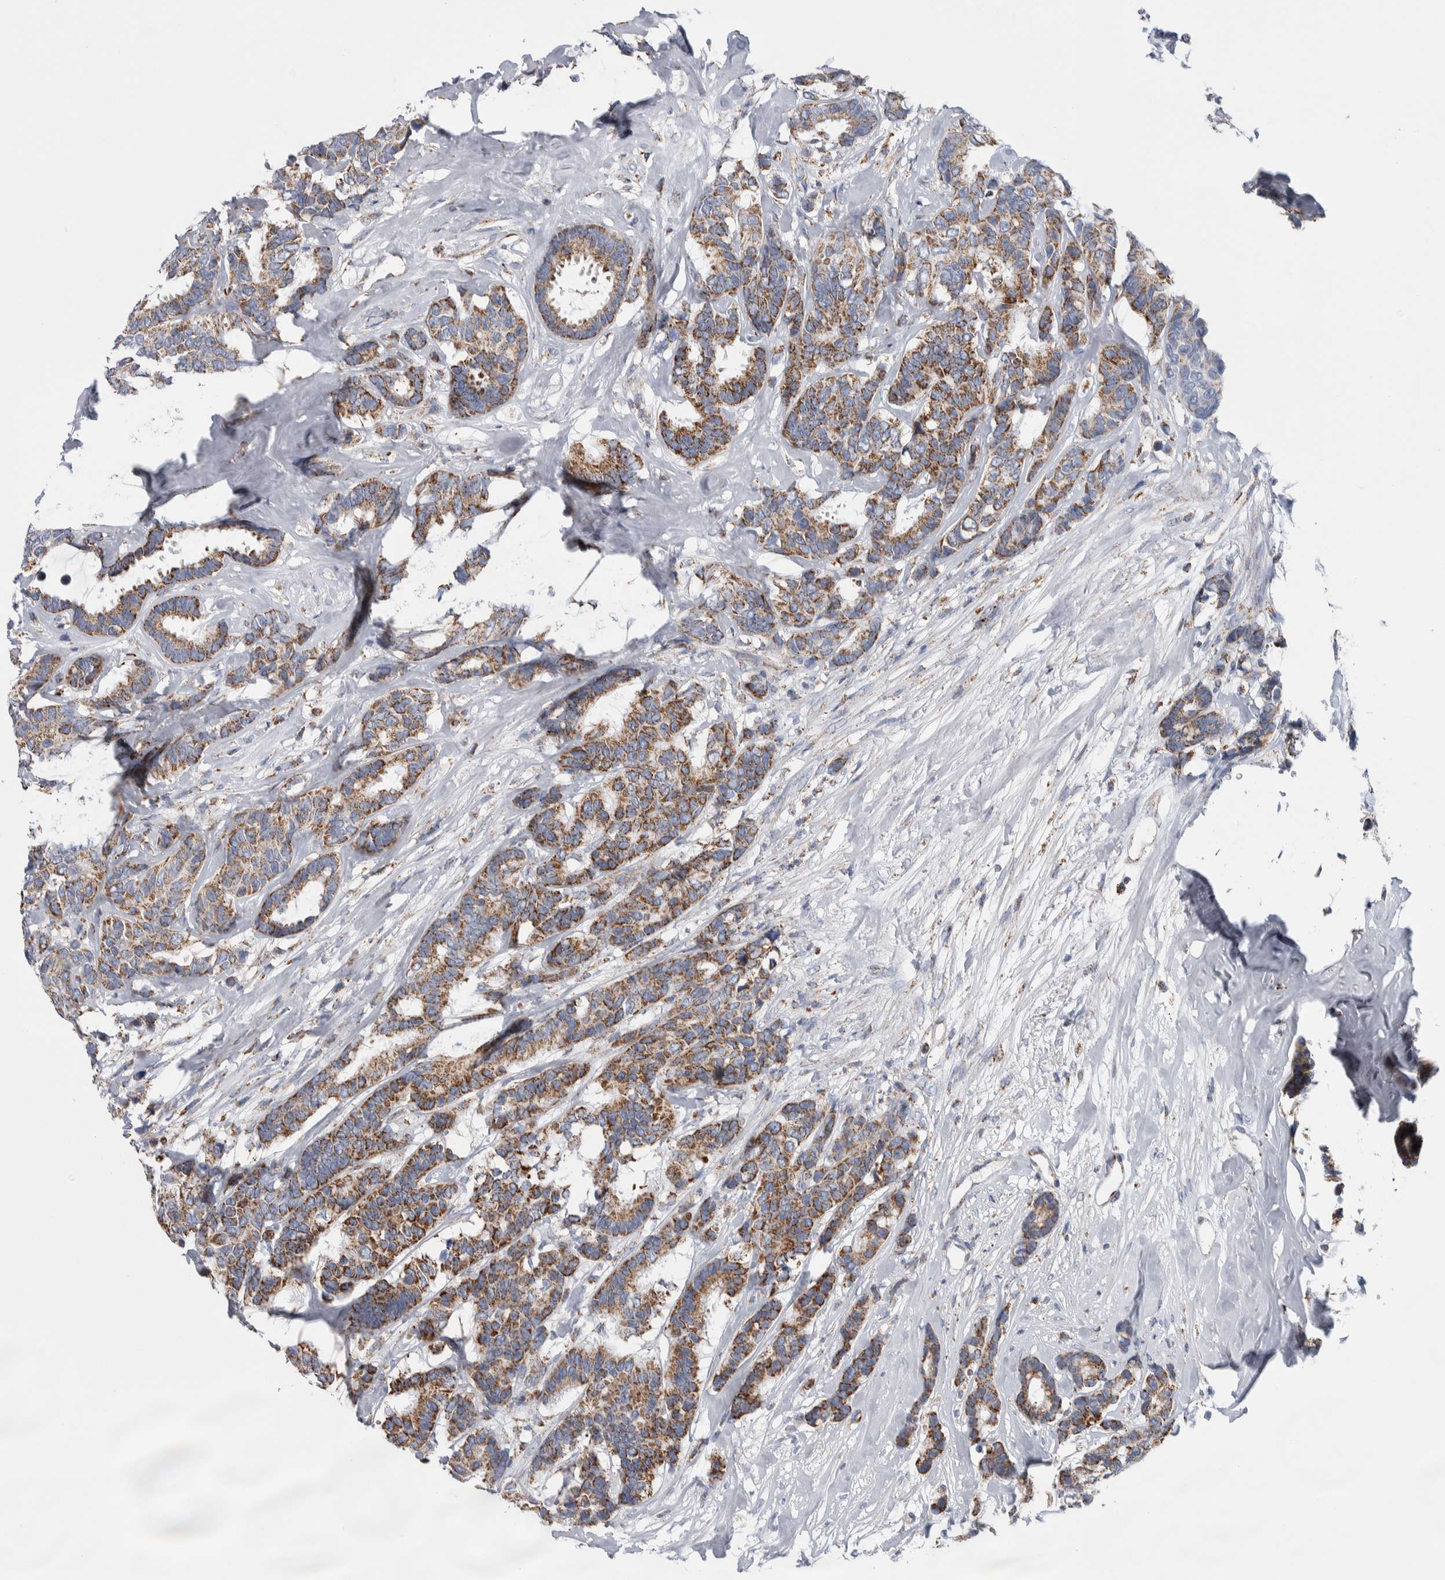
{"staining": {"intensity": "moderate", "quantity": "25%-75%", "location": "cytoplasmic/membranous"}, "tissue": "breast cancer", "cell_type": "Tumor cells", "image_type": "cancer", "snomed": [{"axis": "morphology", "description": "Duct carcinoma"}, {"axis": "topography", "description": "Breast"}], "caption": "A histopathology image of breast cancer stained for a protein exhibits moderate cytoplasmic/membranous brown staining in tumor cells. The staining was performed using DAB to visualize the protein expression in brown, while the nuclei were stained in blue with hematoxylin (Magnification: 20x).", "gene": "ETFA", "patient": {"sex": "female", "age": 87}}